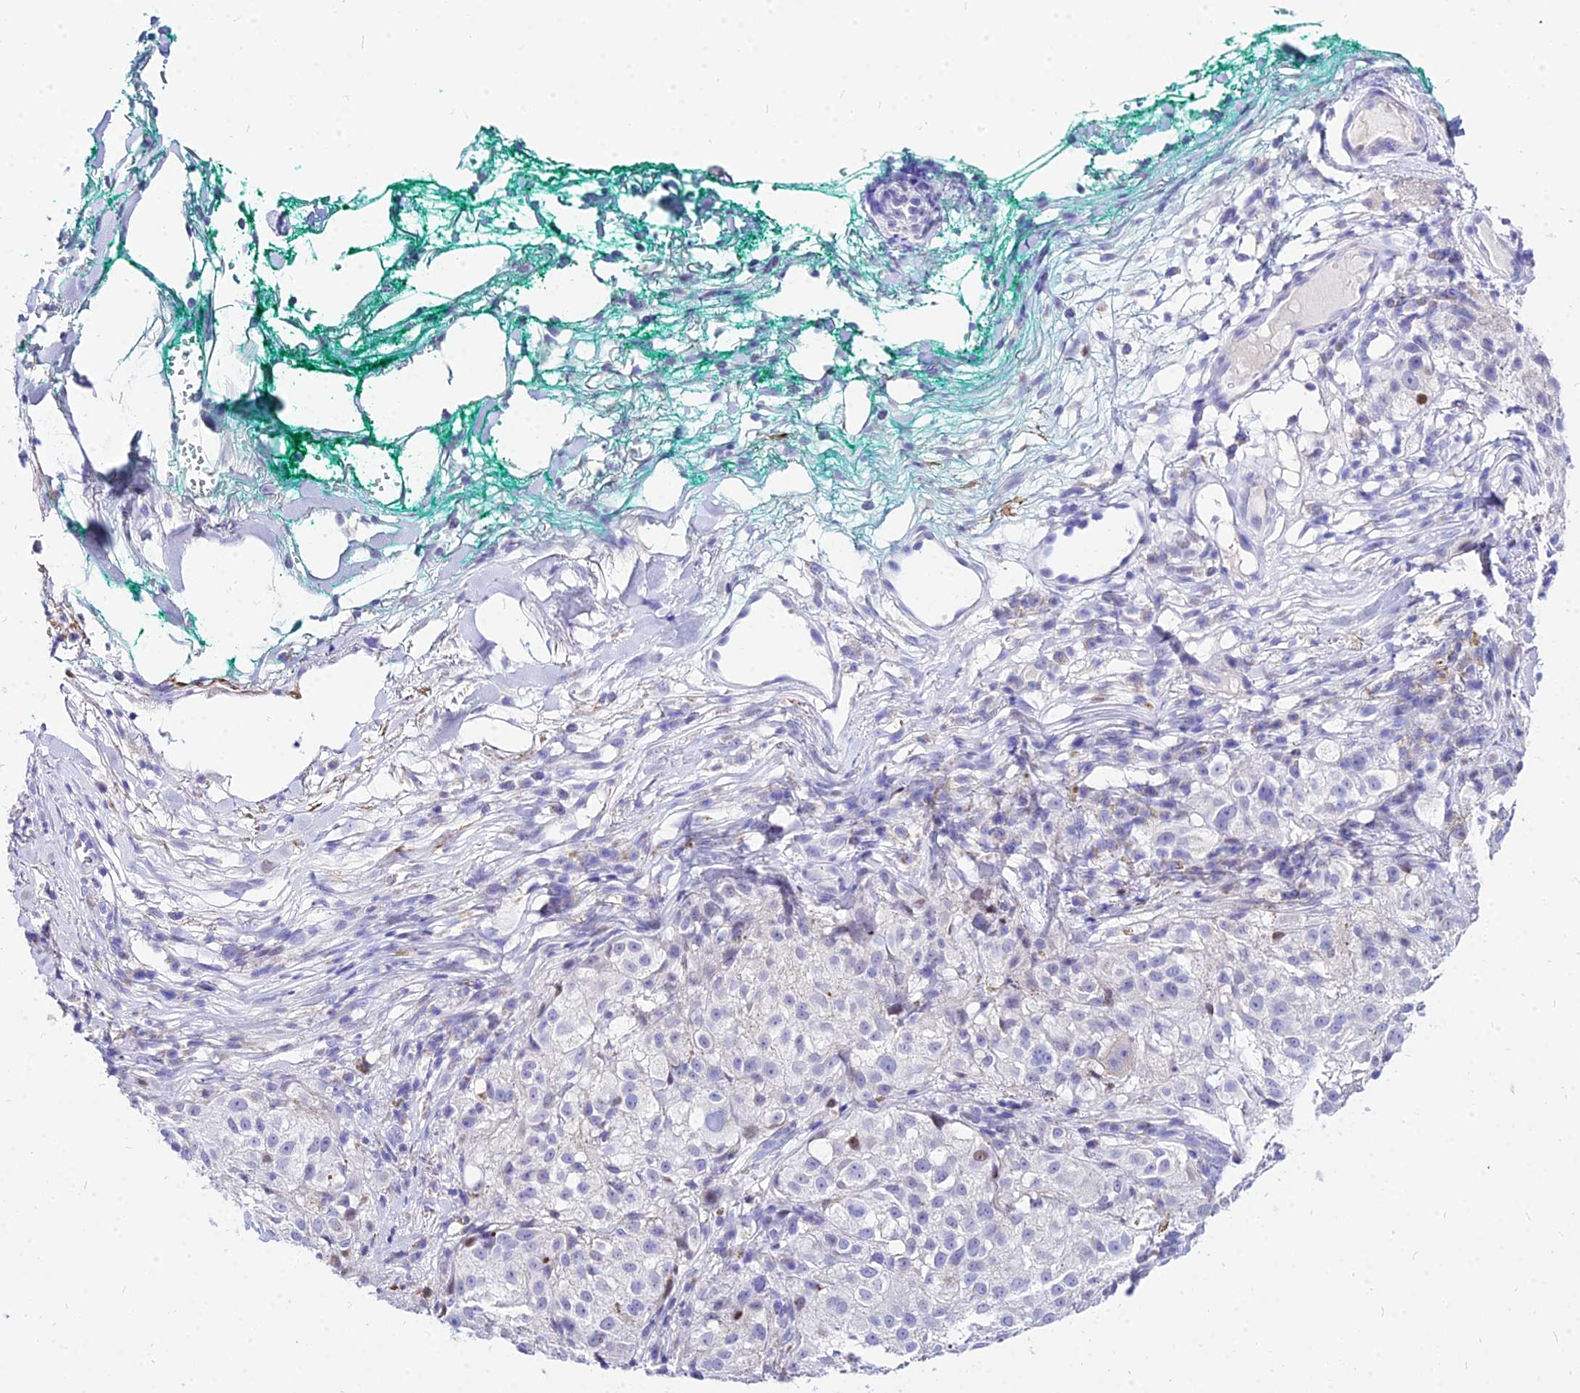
{"staining": {"intensity": "negative", "quantity": "none", "location": "none"}, "tissue": "melanoma", "cell_type": "Tumor cells", "image_type": "cancer", "snomed": [{"axis": "morphology", "description": "Necrosis, NOS"}, {"axis": "morphology", "description": "Malignant melanoma, NOS"}, {"axis": "topography", "description": "Skin"}], "caption": "This is a histopathology image of immunohistochemistry (IHC) staining of melanoma, which shows no positivity in tumor cells.", "gene": "CARD18", "patient": {"sex": "female", "age": 87}}